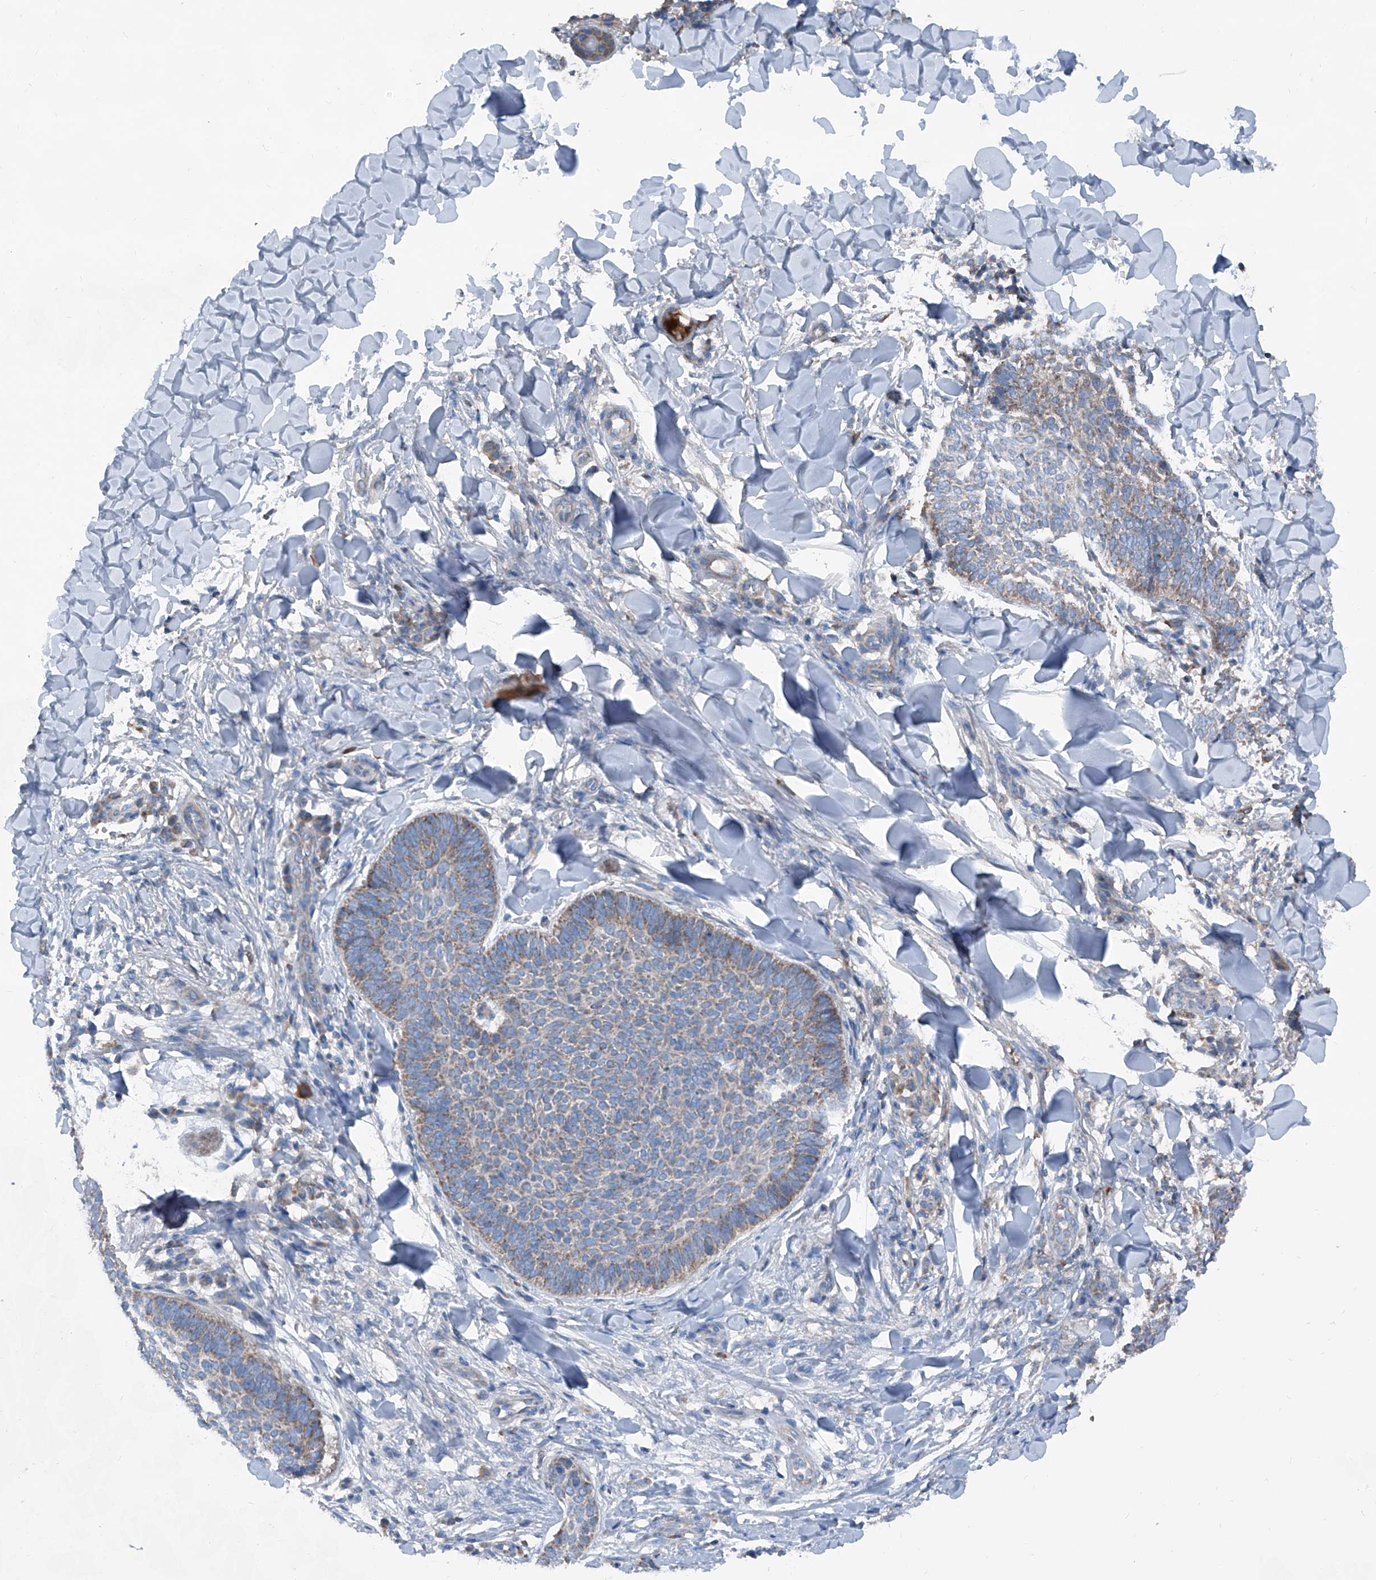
{"staining": {"intensity": "weak", "quantity": "25%-75%", "location": "cytoplasmic/membranous"}, "tissue": "skin cancer", "cell_type": "Tumor cells", "image_type": "cancer", "snomed": [{"axis": "morphology", "description": "Normal tissue, NOS"}, {"axis": "morphology", "description": "Basal cell carcinoma"}, {"axis": "topography", "description": "Skin"}], "caption": "Brown immunohistochemical staining in skin basal cell carcinoma exhibits weak cytoplasmic/membranous staining in approximately 25%-75% of tumor cells.", "gene": "GPAT3", "patient": {"sex": "male", "age": 50}}